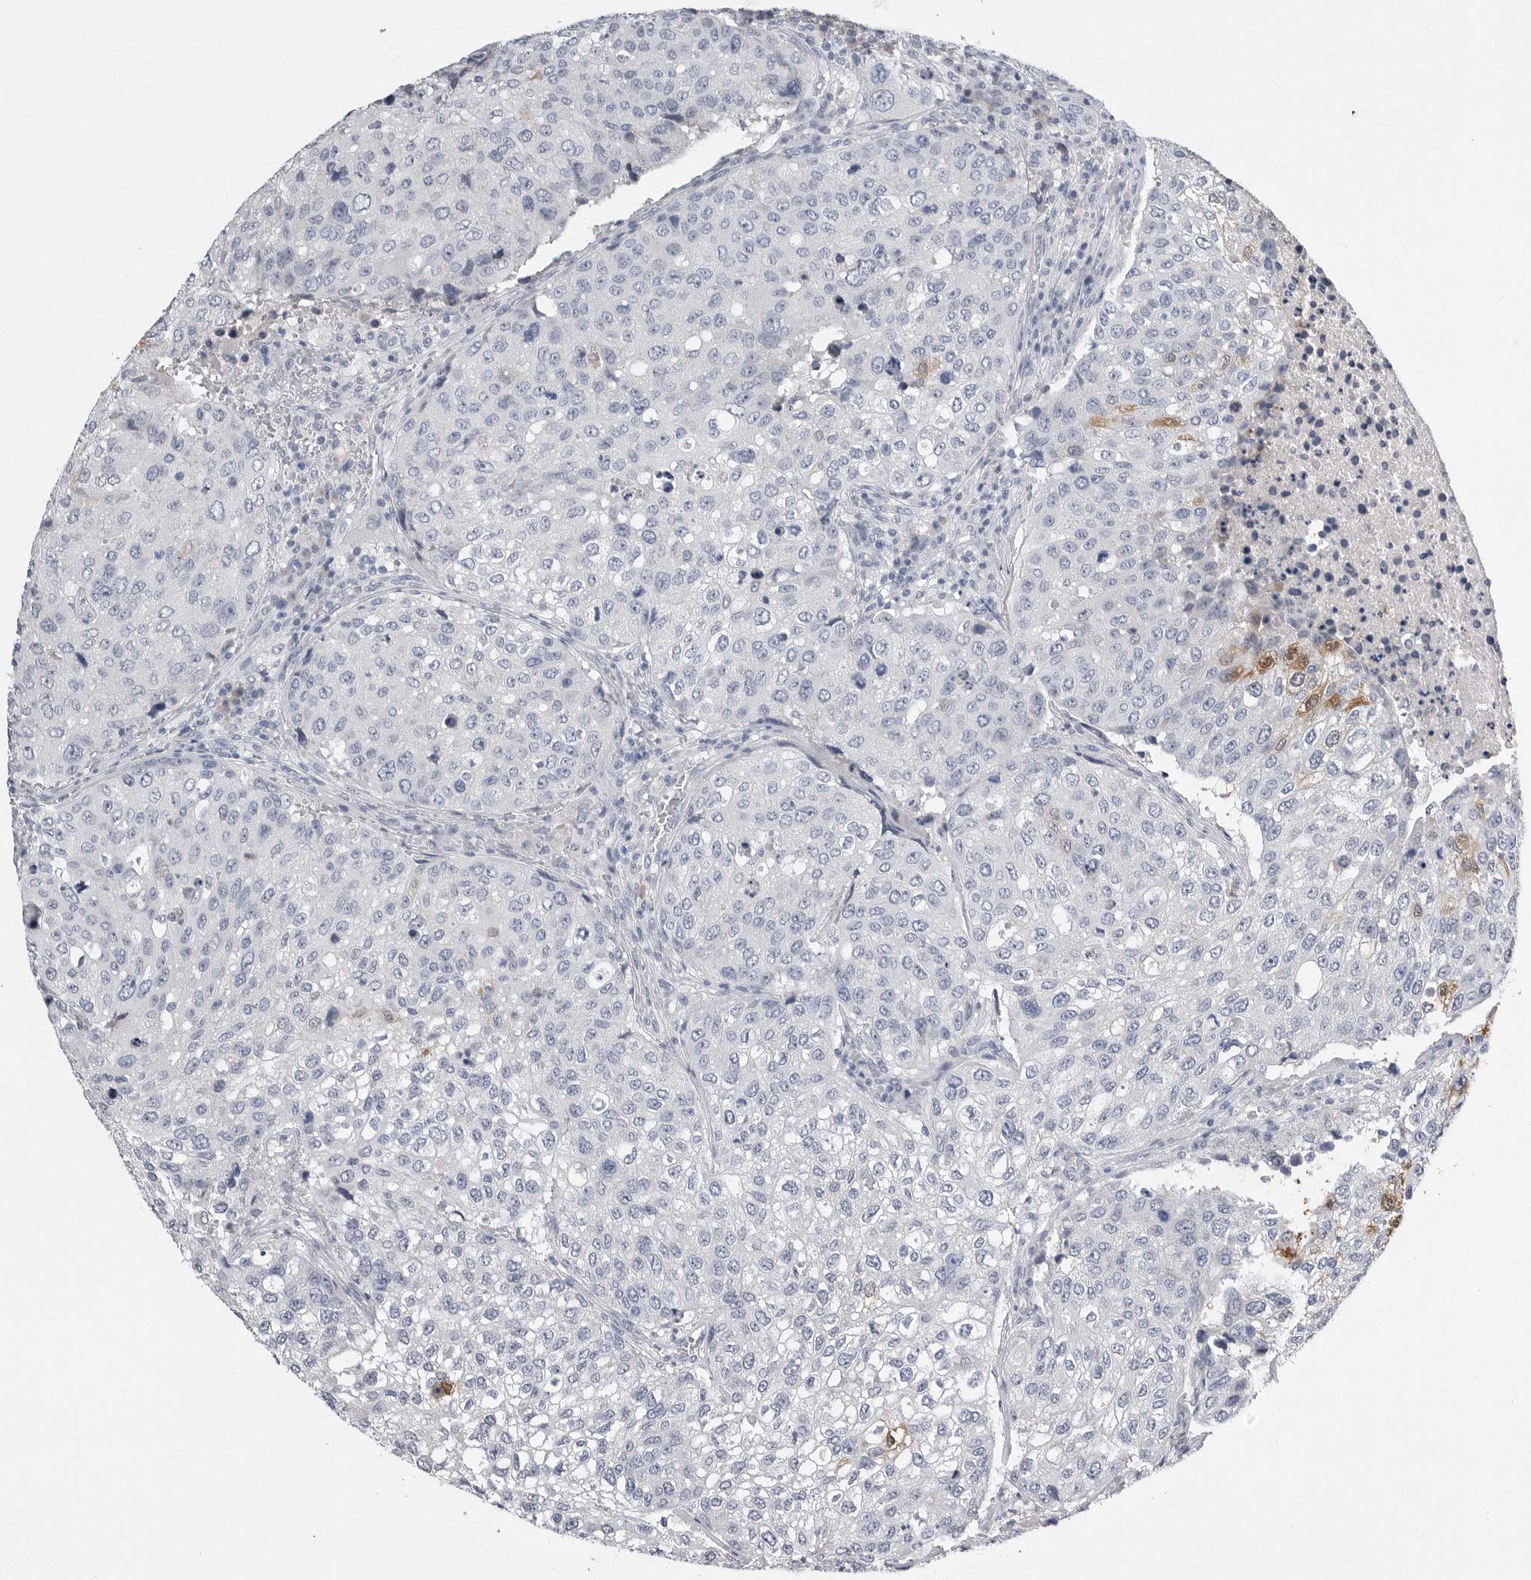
{"staining": {"intensity": "negative", "quantity": "none", "location": "none"}, "tissue": "urothelial cancer", "cell_type": "Tumor cells", "image_type": "cancer", "snomed": [{"axis": "morphology", "description": "Urothelial carcinoma, High grade"}, {"axis": "topography", "description": "Lymph node"}, {"axis": "topography", "description": "Urinary bladder"}], "caption": "Immunohistochemistry (IHC) image of neoplastic tissue: urothelial cancer stained with DAB shows no significant protein staining in tumor cells.", "gene": "FABP6", "patient": {"sex": "male", "age": 51}}